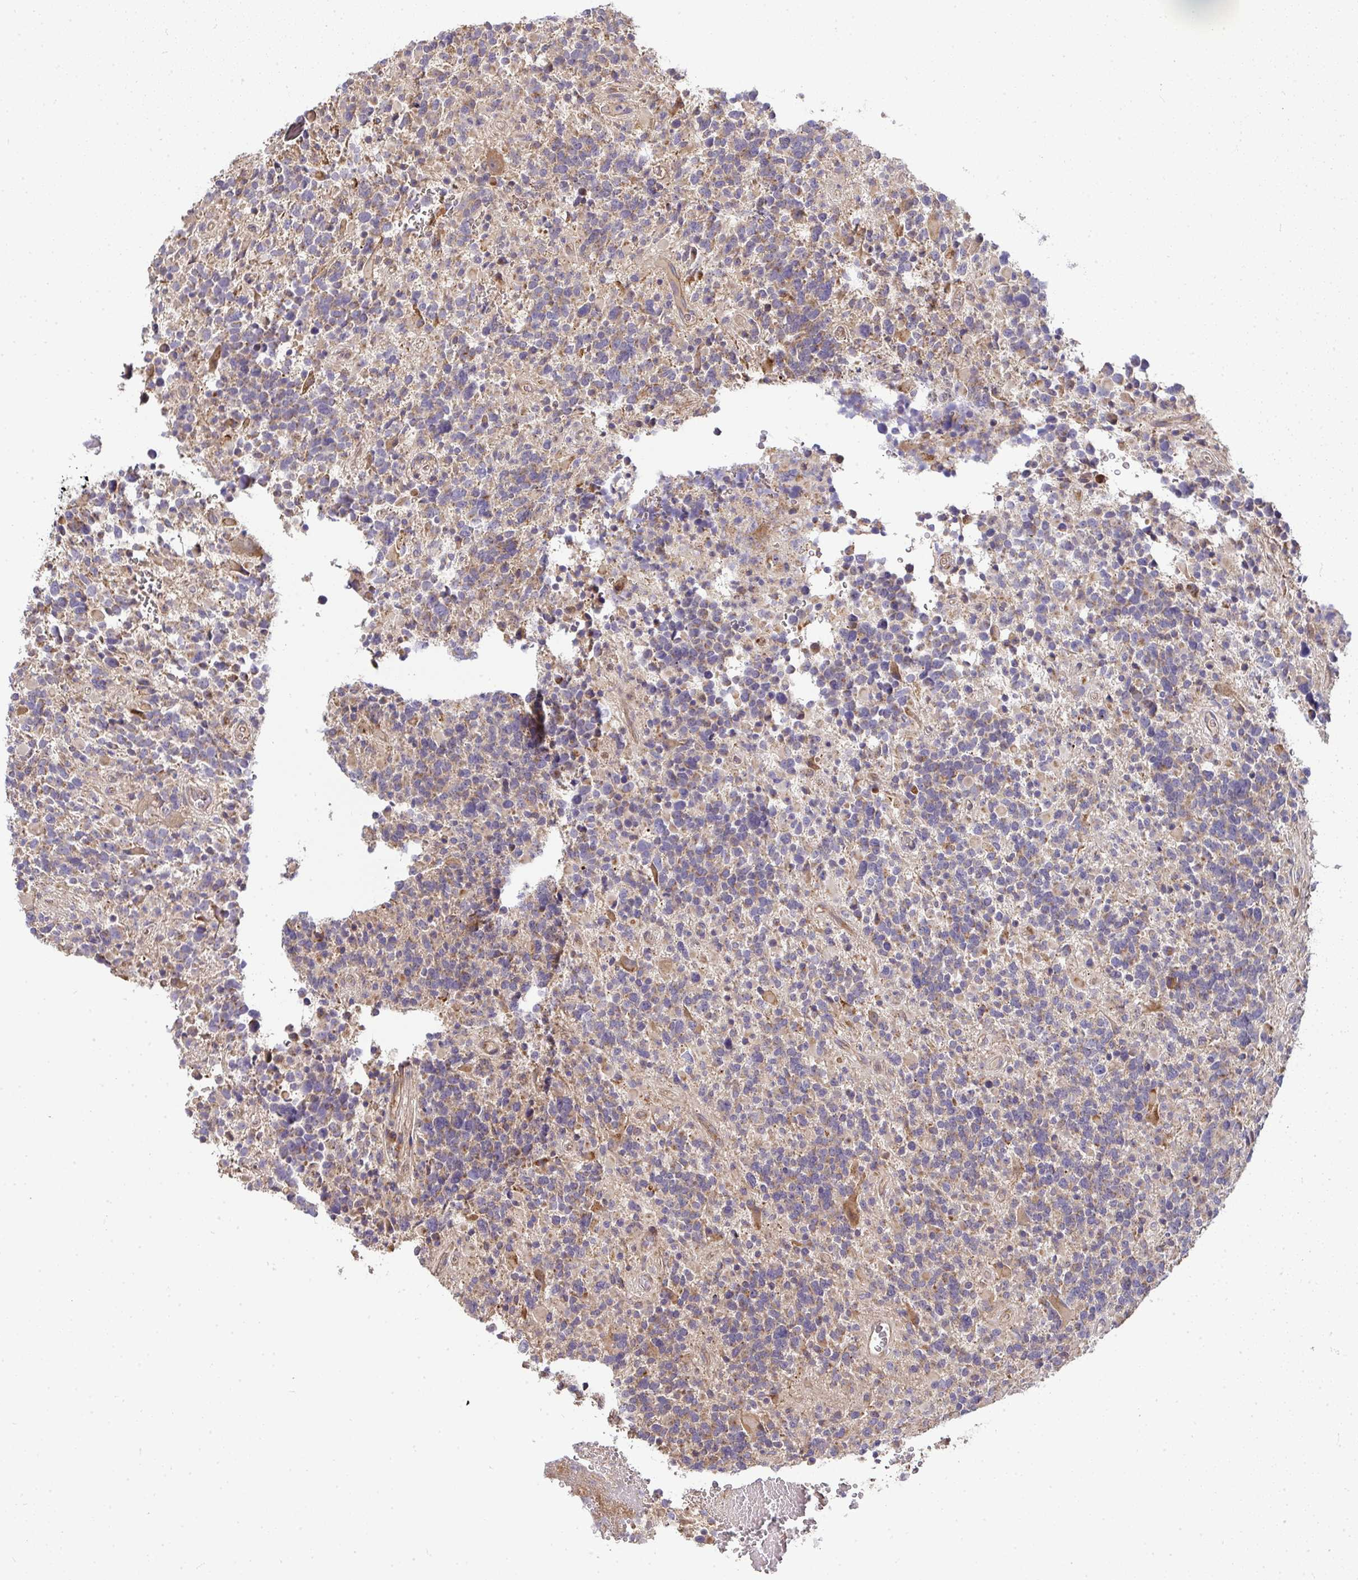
{"staining": {"intensity": "negative", "quantity": "none", "location": "none"}, "tissue": "glioma", "cell_type": "Tumor cells", "image_type": "cancer", "snomed": [{"axis": "morphology", "description": "Glioma, malignant, High grade"}, {"axis": "topography", "description": "Brain"}], "caption": "Malignant high-grade glioma stained for a protein using immunohistochemistry (IHC) shows no positivity tumor cells.", "gene": "B4GALT6", "patient": {"sex": "female", "age": 40}}